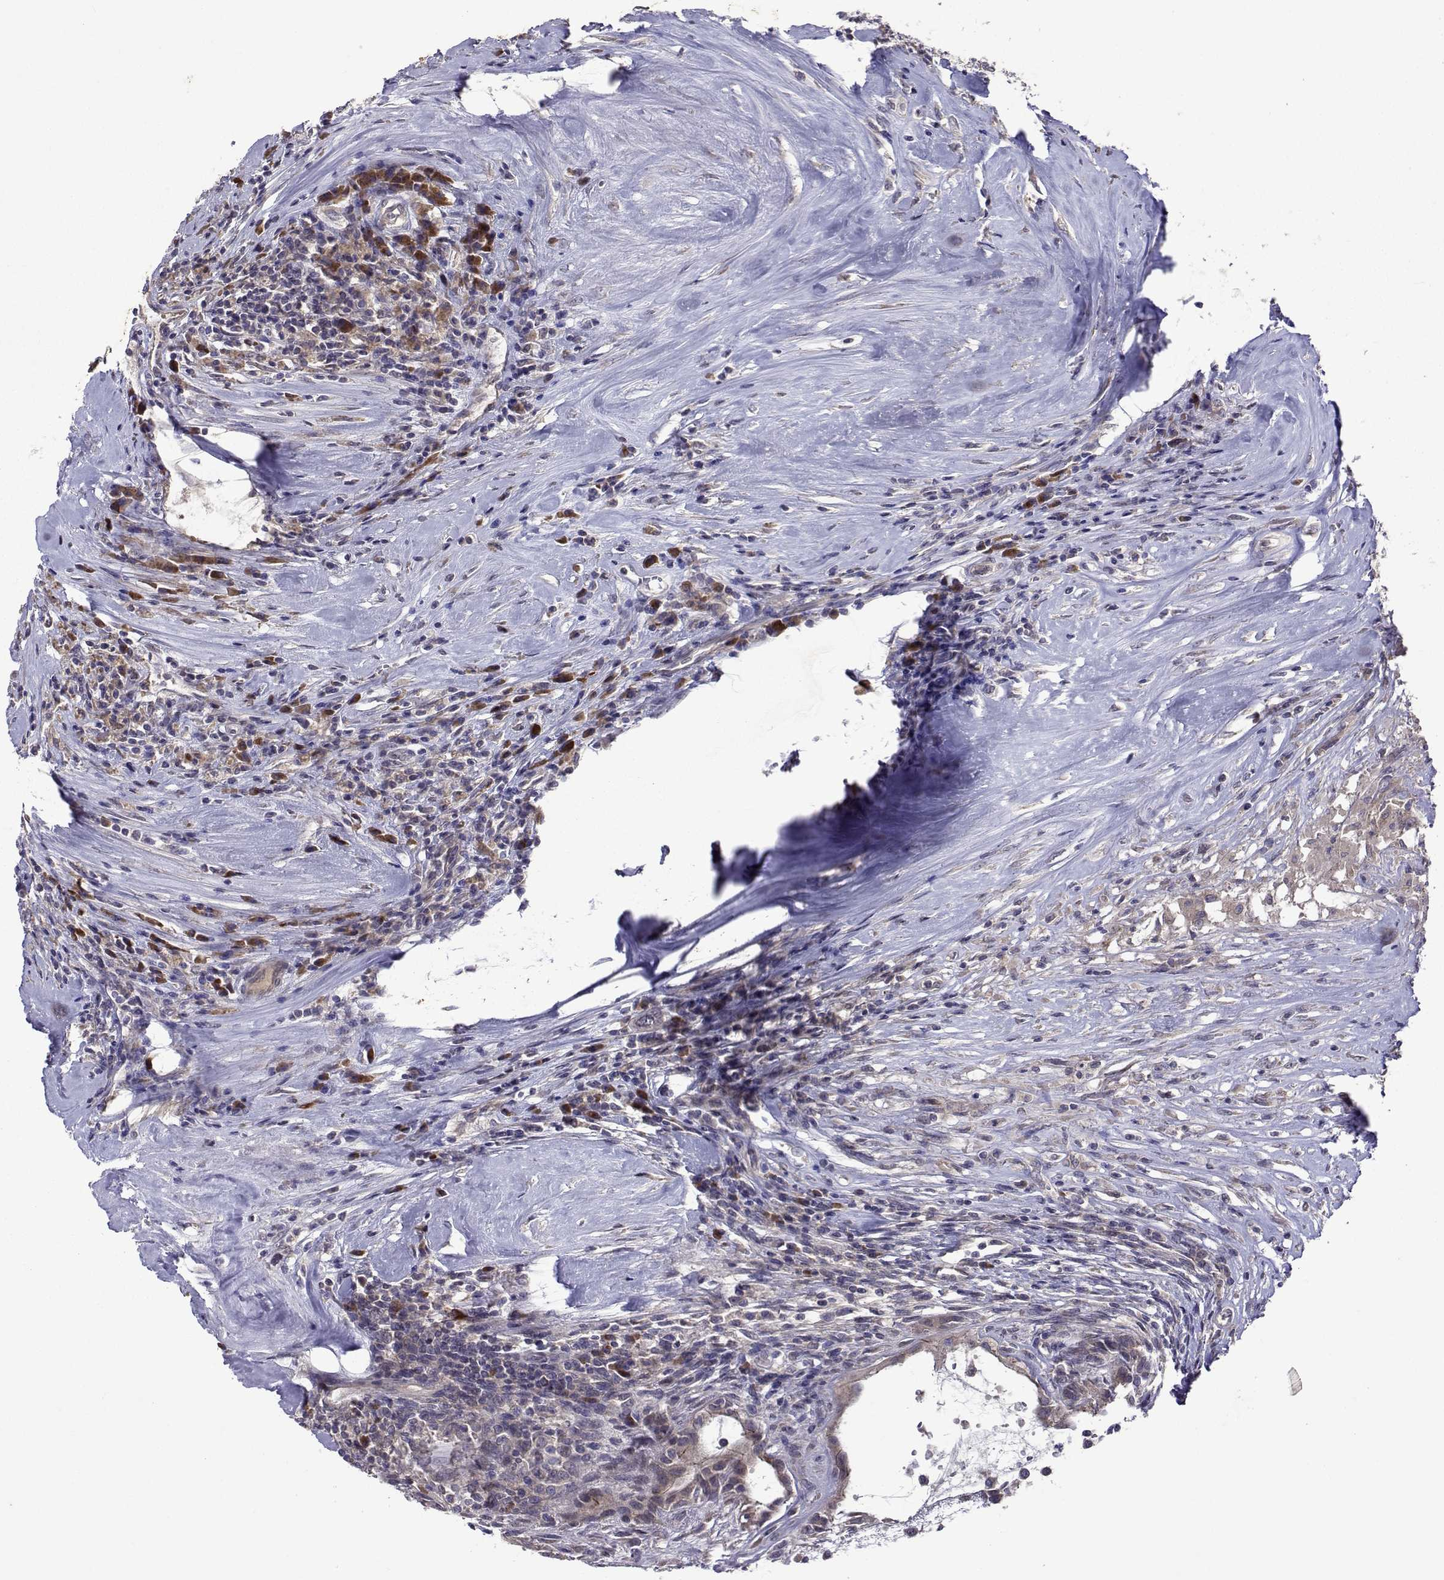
{"staining": {"intensity": "weak", "quantity": "25%-75%", "location": "cytoplasmic/membranous"}, "tissue": "testis cancer", "cell_type": "Tumor cells", "image_type": "cancer", "snomed": [{"axis": "morphology", "description": "Carcinoma, Embryonal, NOS"}, {"axis": "topography", "description": "Testis"}], "caption": "Immunohistochemistry (IHC) image of human testis cancer (embryonal carcinoma) stained for a protein (brown), which exhibits low levels of weak cytoplasmic/membranous positivity in approximately 25%-75% of tumor cells.", "gene": "TARBP2", "patient": {"sex": "male", "age": 37}}